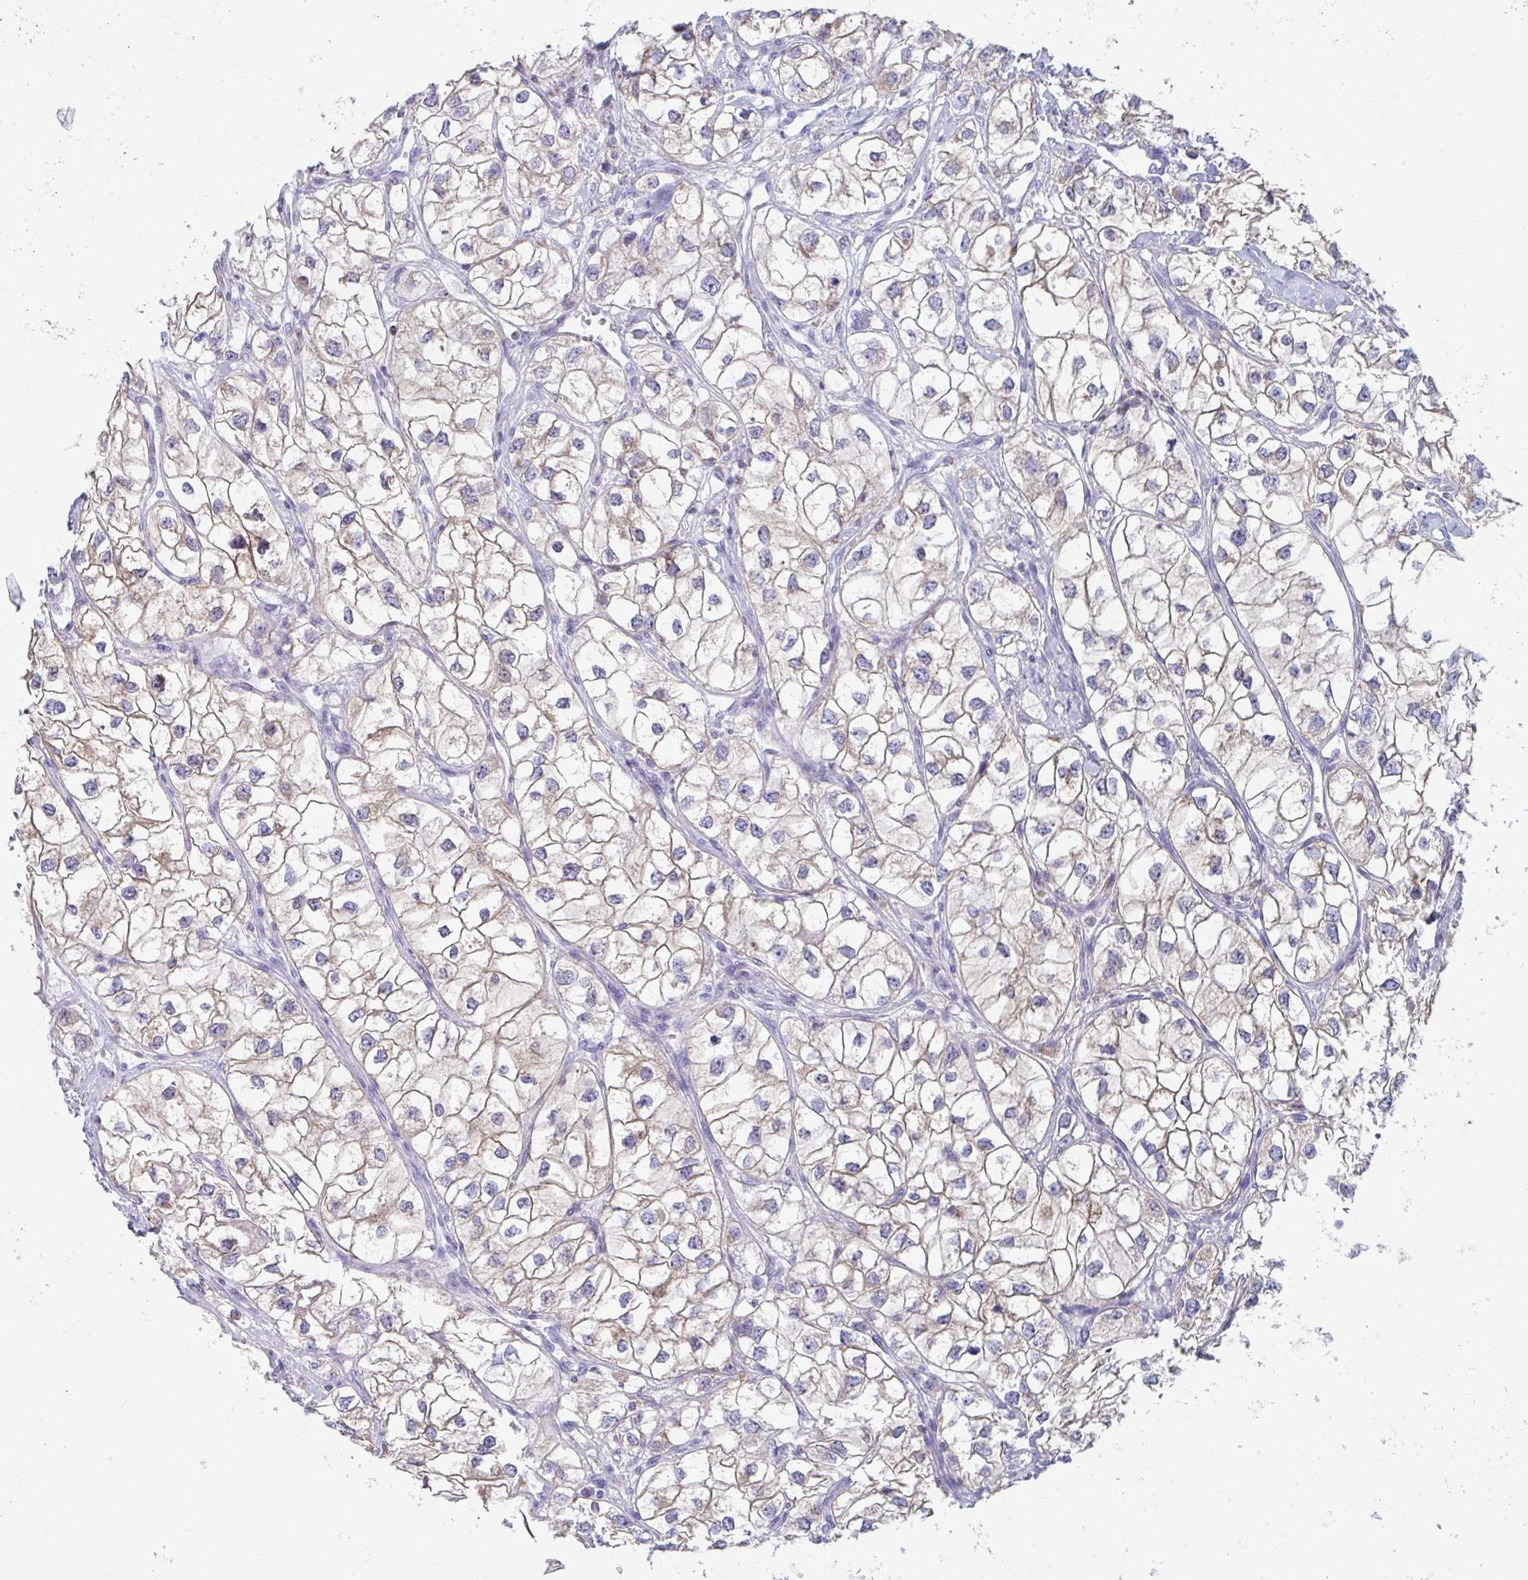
{"staining": {"intensity": "weak", "quantity": ">75%", "location": "cytoplasmic/membranous"}, "tissue": "renal cancer", "cell_type": "Tumor cells", "image_type": "cancer", "snomed": [{"axis": "morphology", "description": "Adenocarcinoma, NOS"}, {"axis": "topography", "description": "Kidney"}], "caption": "This is an image of IHC staining of renal cancer (adenocarcinoma), which shows weak staining in the cytoplasmic/membranous of tumor cells.", "gene": "MGAM2", "patient": {"sex": "male", "age": 59}}